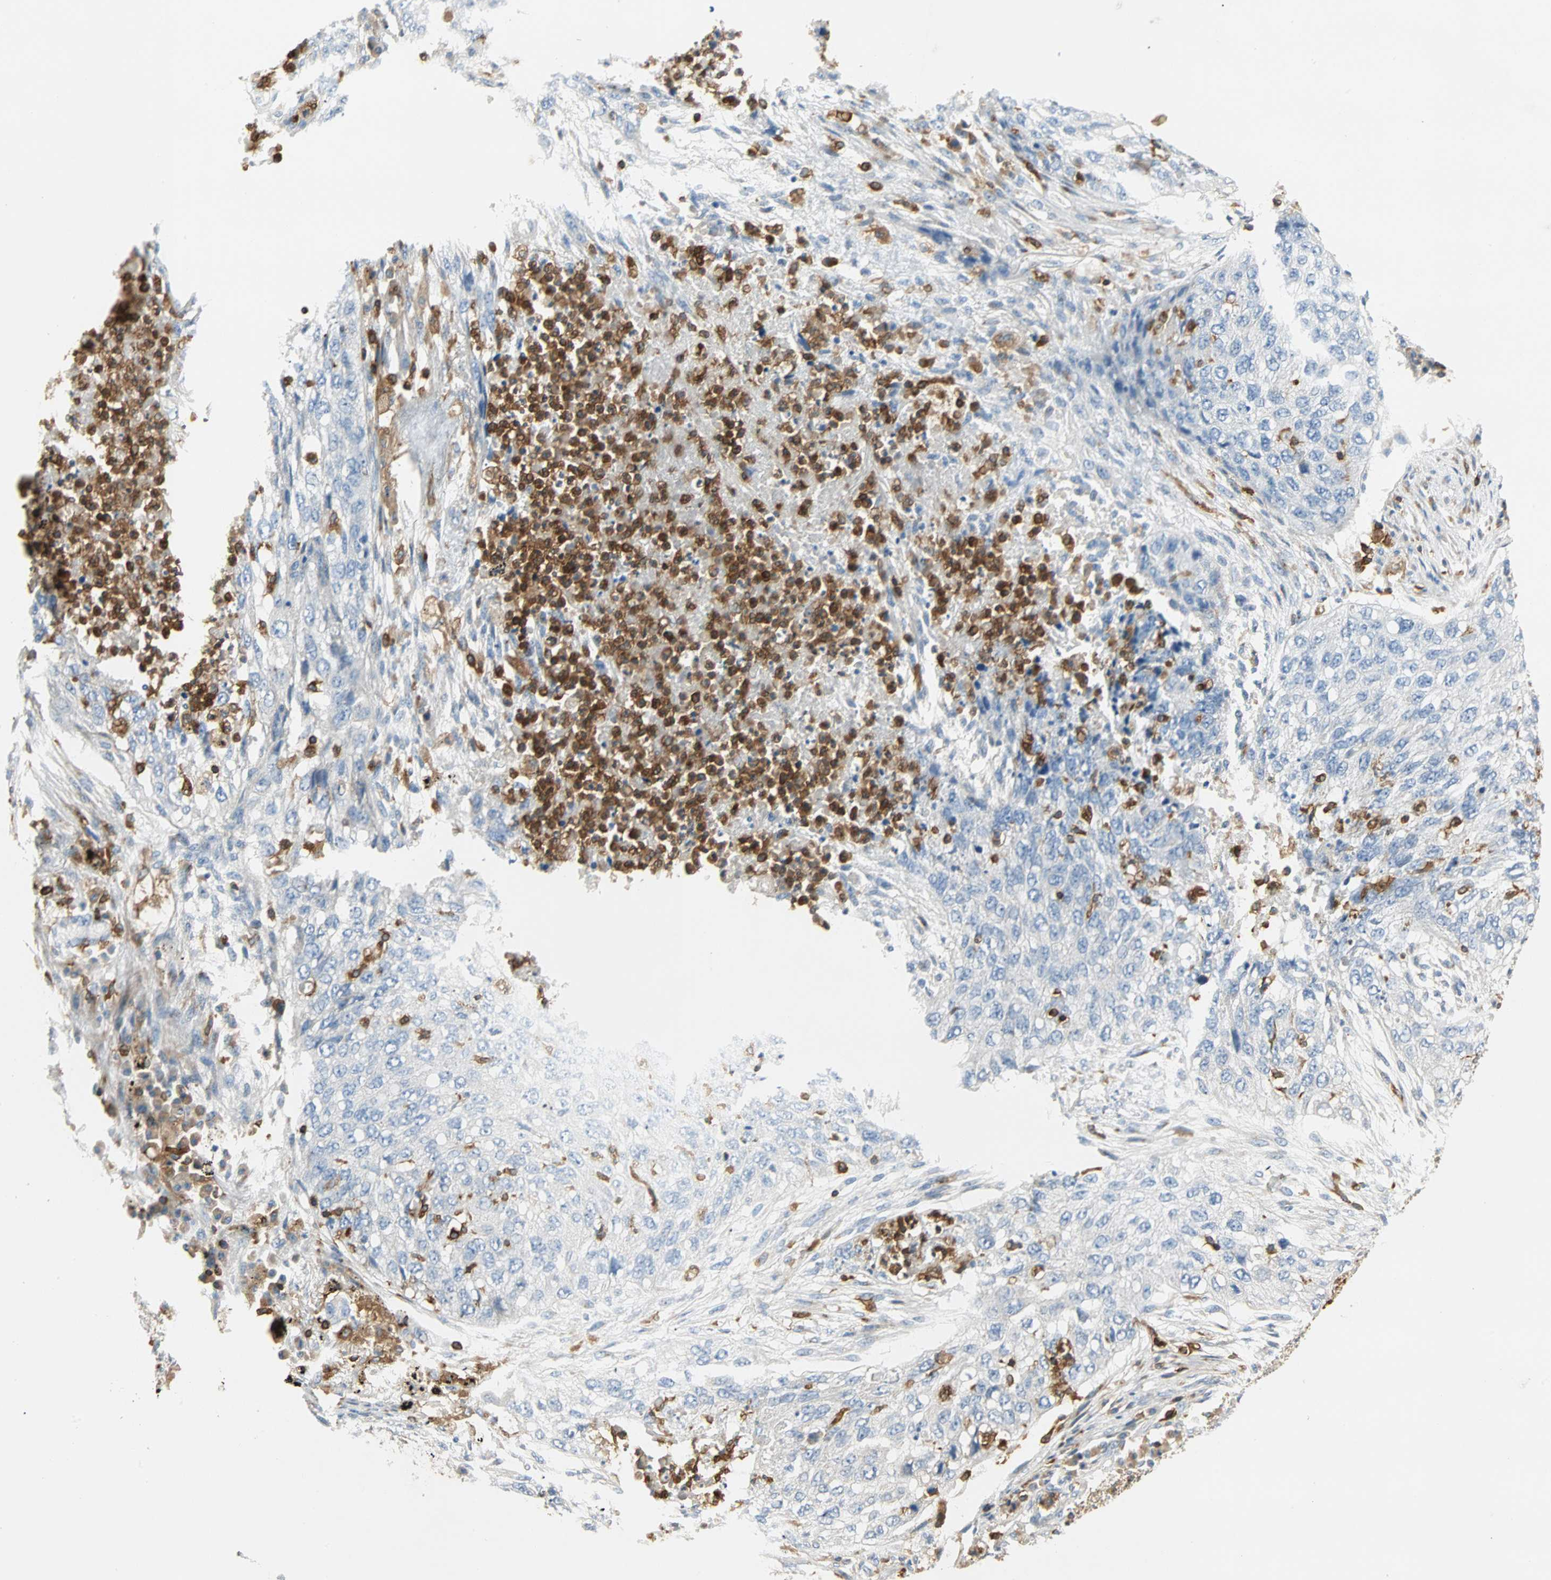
{"staining": {"intensity": "negative", "quantity": "none", "location": "none"}, "tissue": "lung cancer", "cell_type": "Tumor cells", "image_type": "cancer", "snomed": [{"axis": "morphology", "description": "Squamous cell carcinoma, NOS"}, {"axis": "topography", "description": "Lung"}], "caption": "Tumor cells show no significant staining in lung cancer (squamous cell carcinoma).", "gene": "FMNL1", "patient": {"sex": "female", "age": 63}}